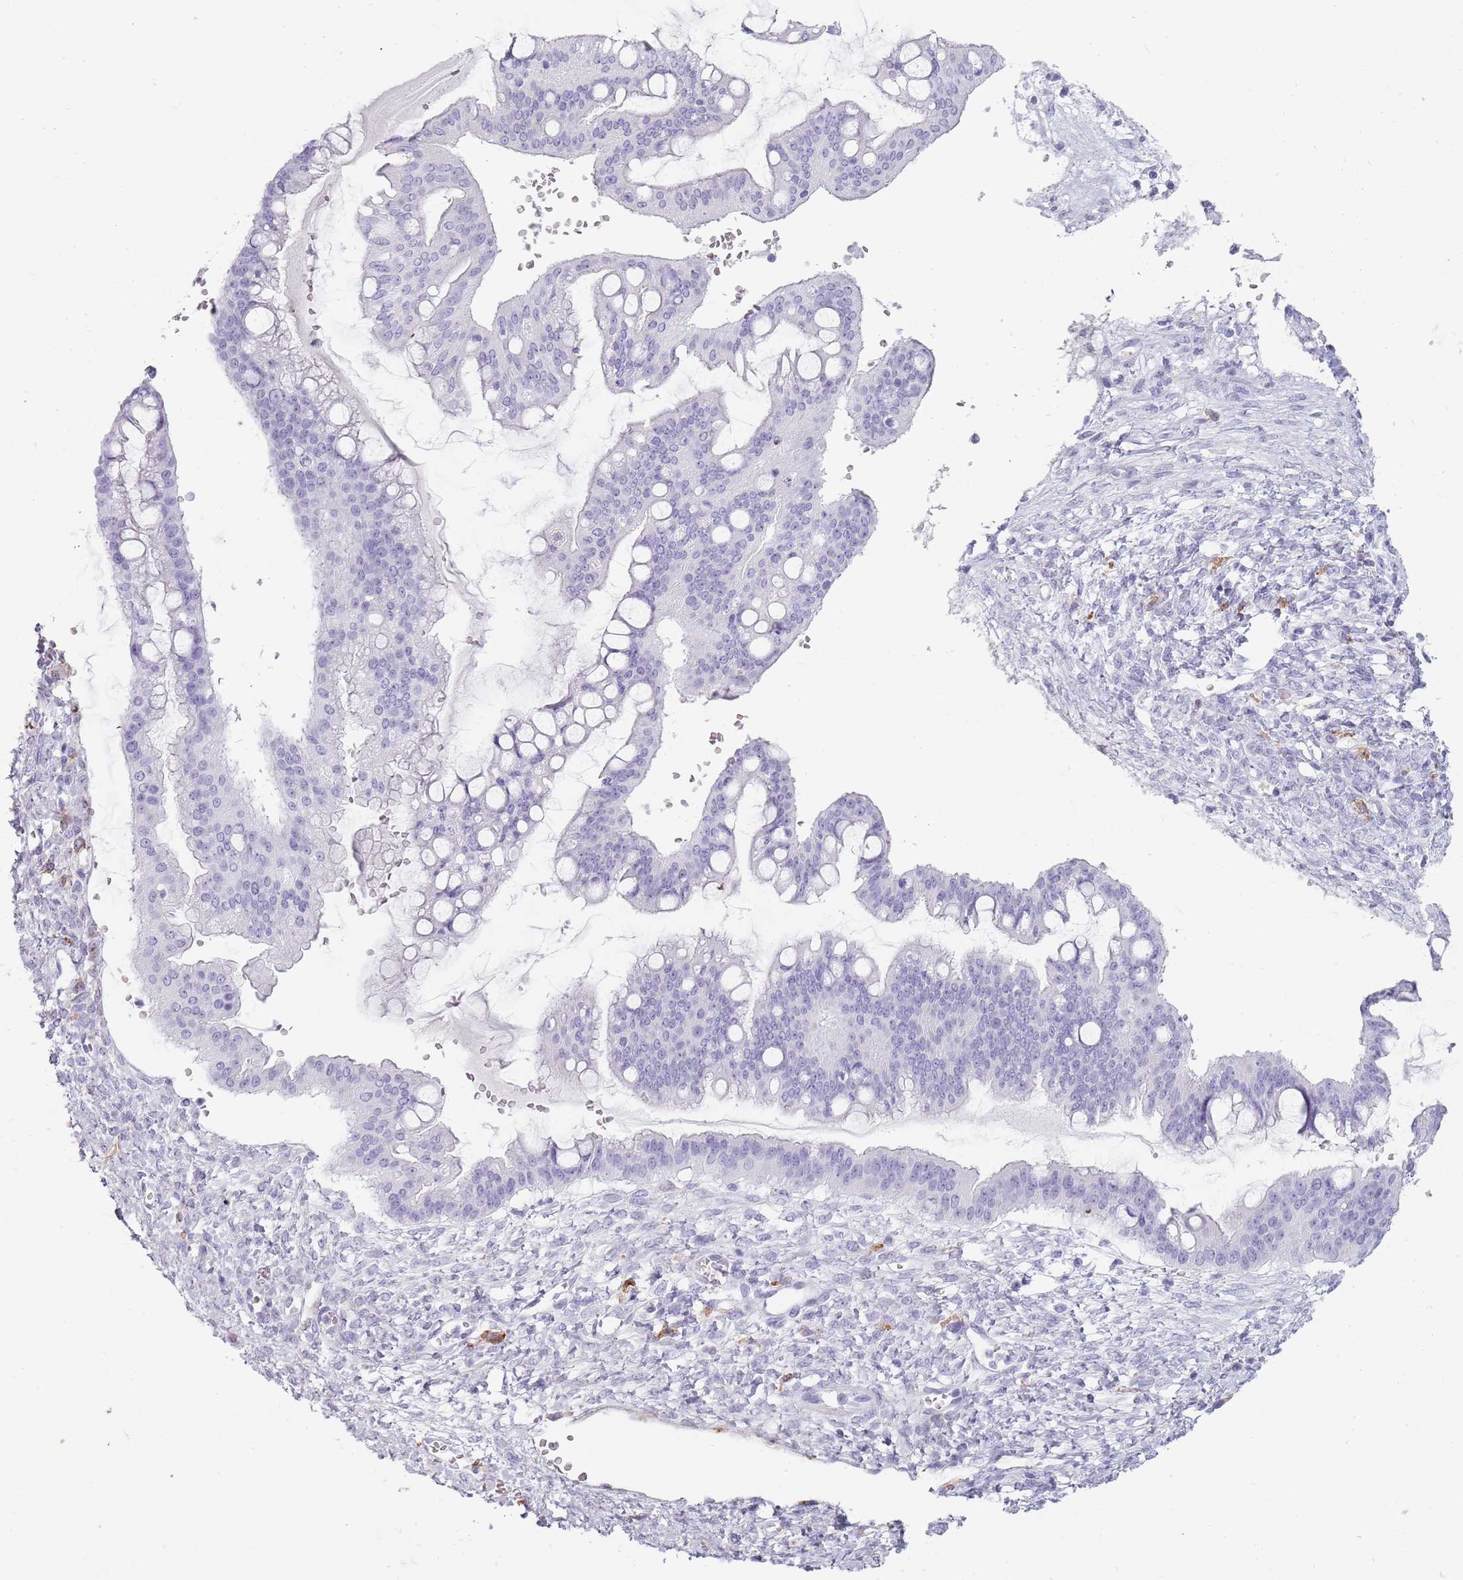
{"staining": {"intensity": "negative", "quantity": "none", "location": "none"}, "tissue": "ovarian cancer", "cell_type": "Tumor cells", "image_type": "cancer", "snomed": [{"axis": "morphology", "description": "Cystadenocarcinoma, mucinous, NOS"}, {"axis": "topography", "description": "Ovary"}], "caption": "A high-resolution image shows immunohistochemistry (IHC) staining of ovarian mucinous cystadenocarcinoma, which shows no significant staining in tumor cells.", "gene": "COLEC12", "patient": {"sex": "female", "age": 73}}